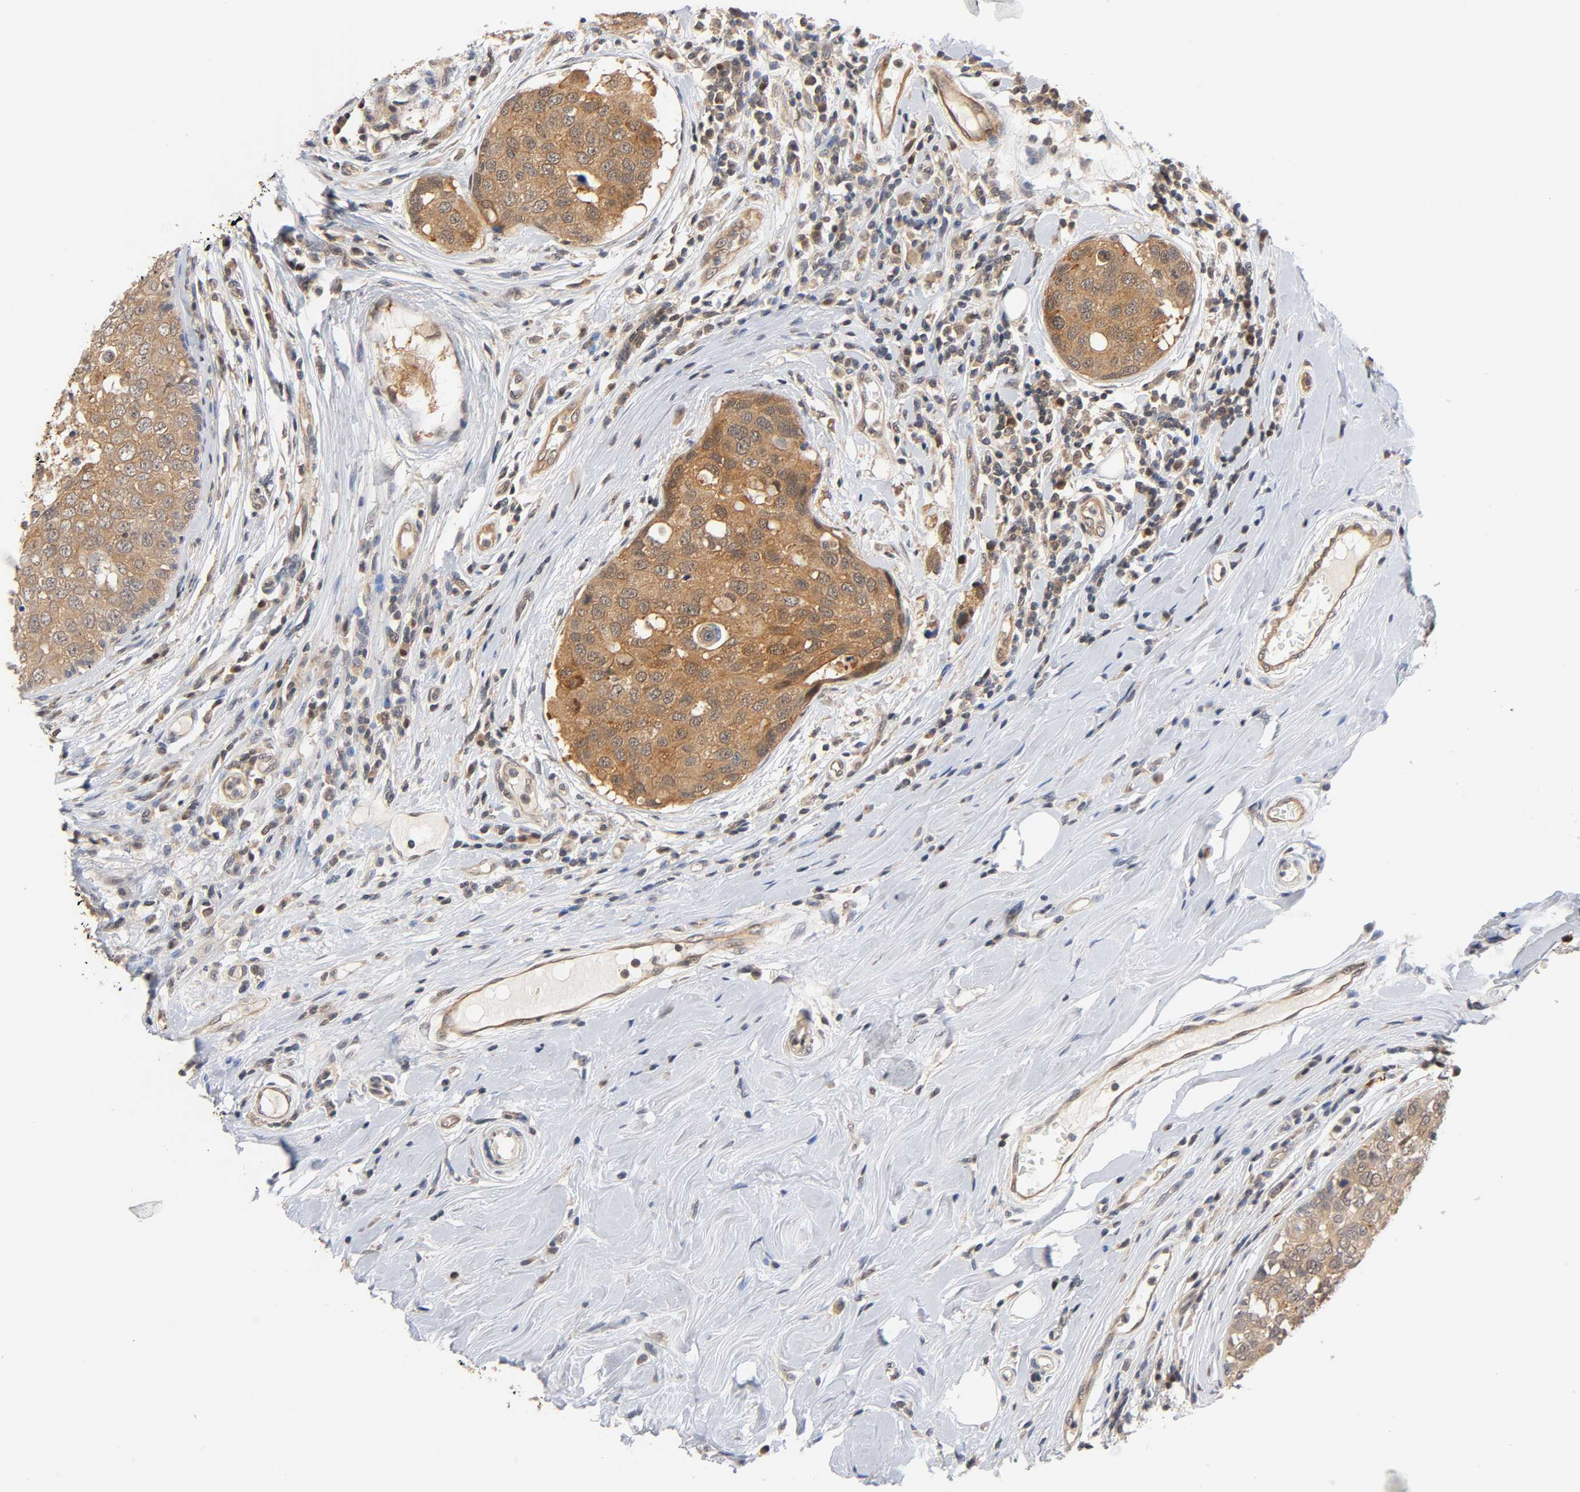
{"staining": {"intensity": "moderate", "quantity": ">75%", "location": "cytoplasmic/membranous,nuclear"}, "tissue": "breast cancer", "cell_type": "Tumor cells", "image_type": "cancer", "snomed": [{"axis": "morphology", "description": "Duct carcinoma"}, {"axis": "topography", "description": "Breast"}], "caption": "Immunohistochemical staining of human invasive ductal carcinoma (breast) demonstrates medium levels of moderate cytoplasmic/membranous and nuclear expression in approximately >75% of tumor cells.", "gene": "PRKAB1", "patient": {"sex": "female", "age": 27}}